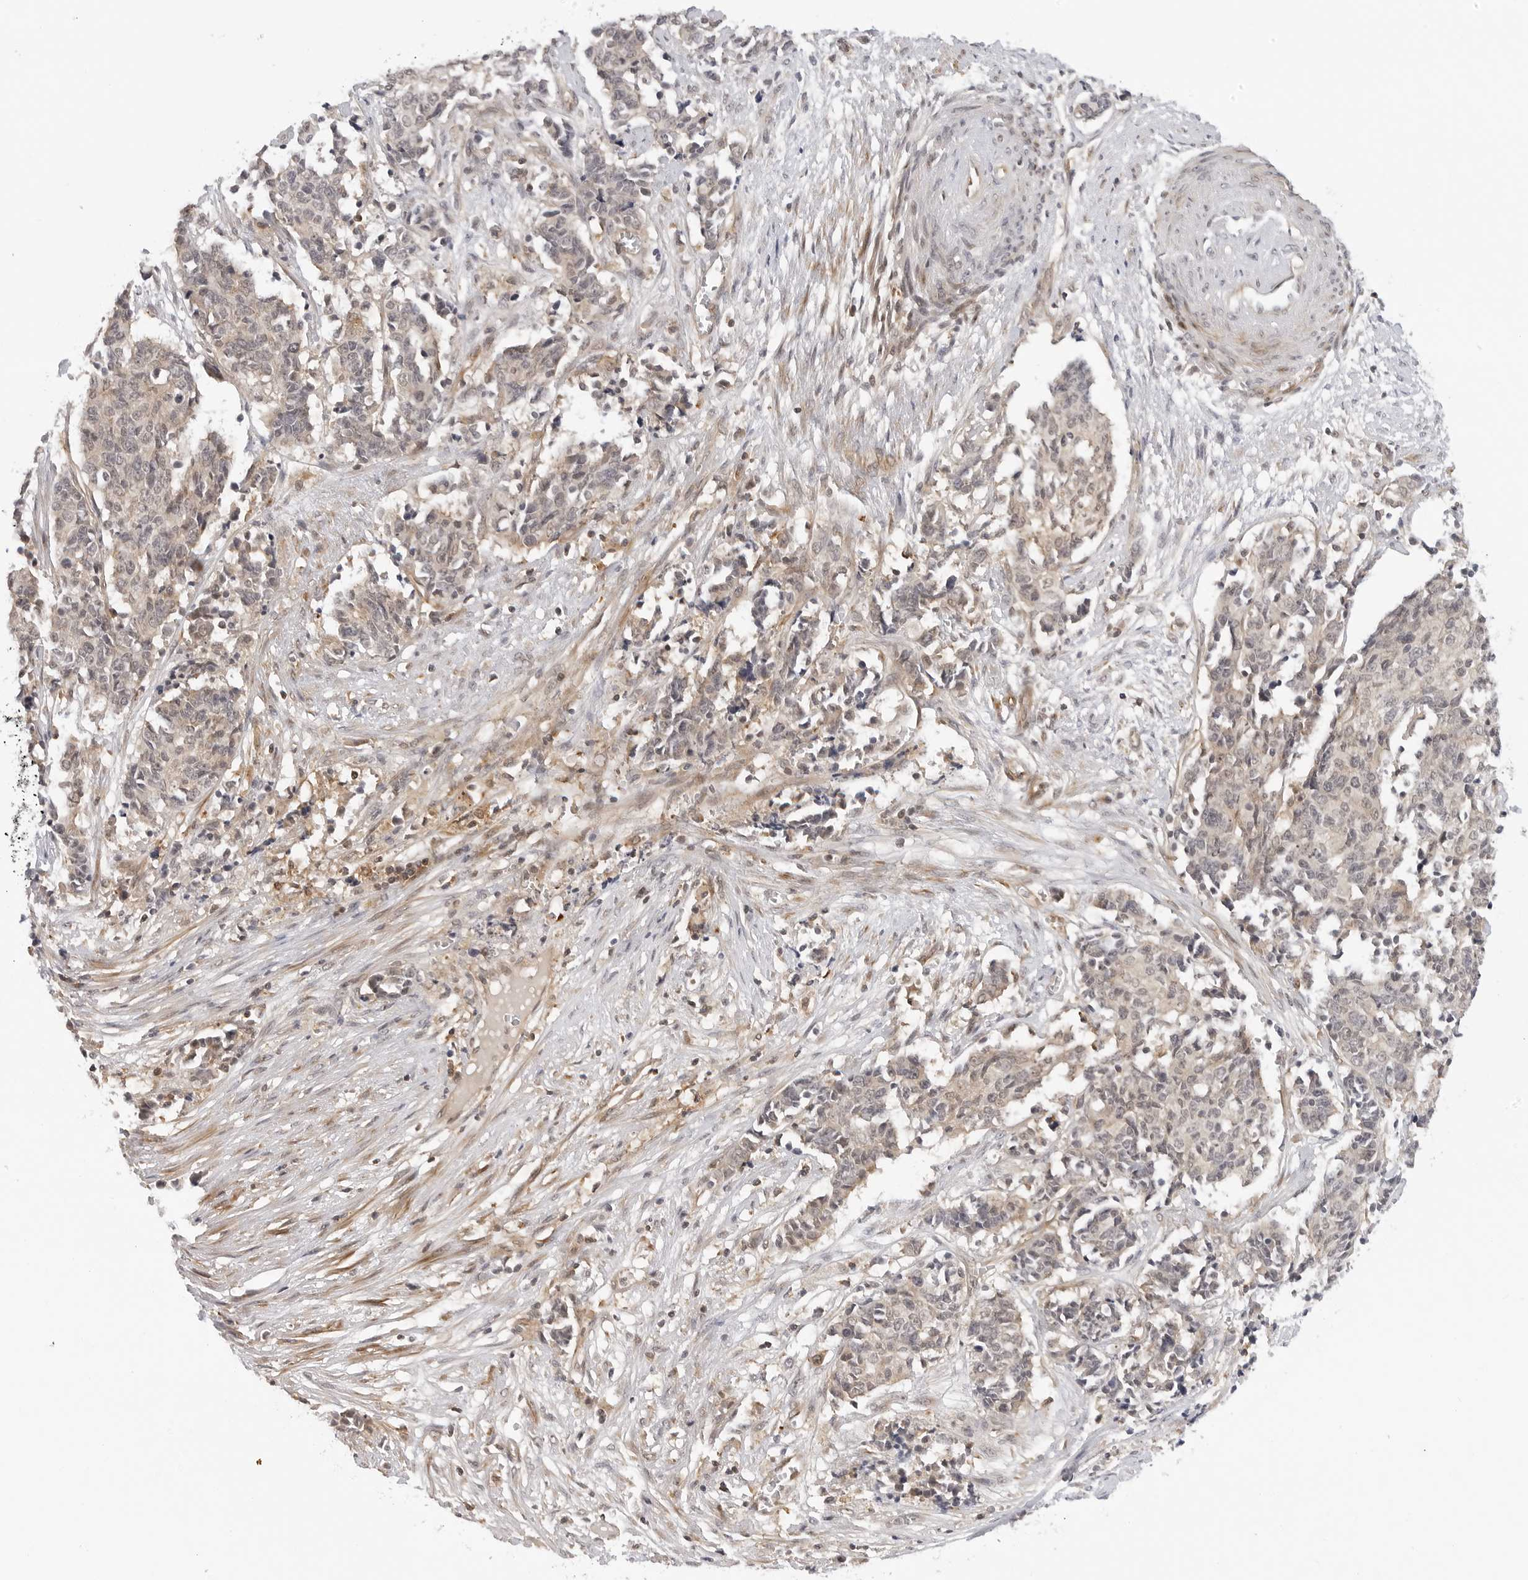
{"staining": {"intensity": "weak", "quantity": "<25%", "location": "cytoplasmic/membranous,nuclear"}, "tissue": "cervical cancer", "cell_type": "Tumor cells", "image_type": "cancer", "snomed": [{"axis": "morphology", "description": "Normal tissue, NOS"}, {"axis": "morphology", "description": "Squamous cell carcinoma, NOS"}, {"axis": "topography", "description": "Cervix"}], "caption": "Cervical cancer (squamous cell carcinoma) was stained to show a protein in brown. There is no significant expression in tumor cells.", "gene": "MAP2K5", "patient": {"sex": "female", "age": 35}}